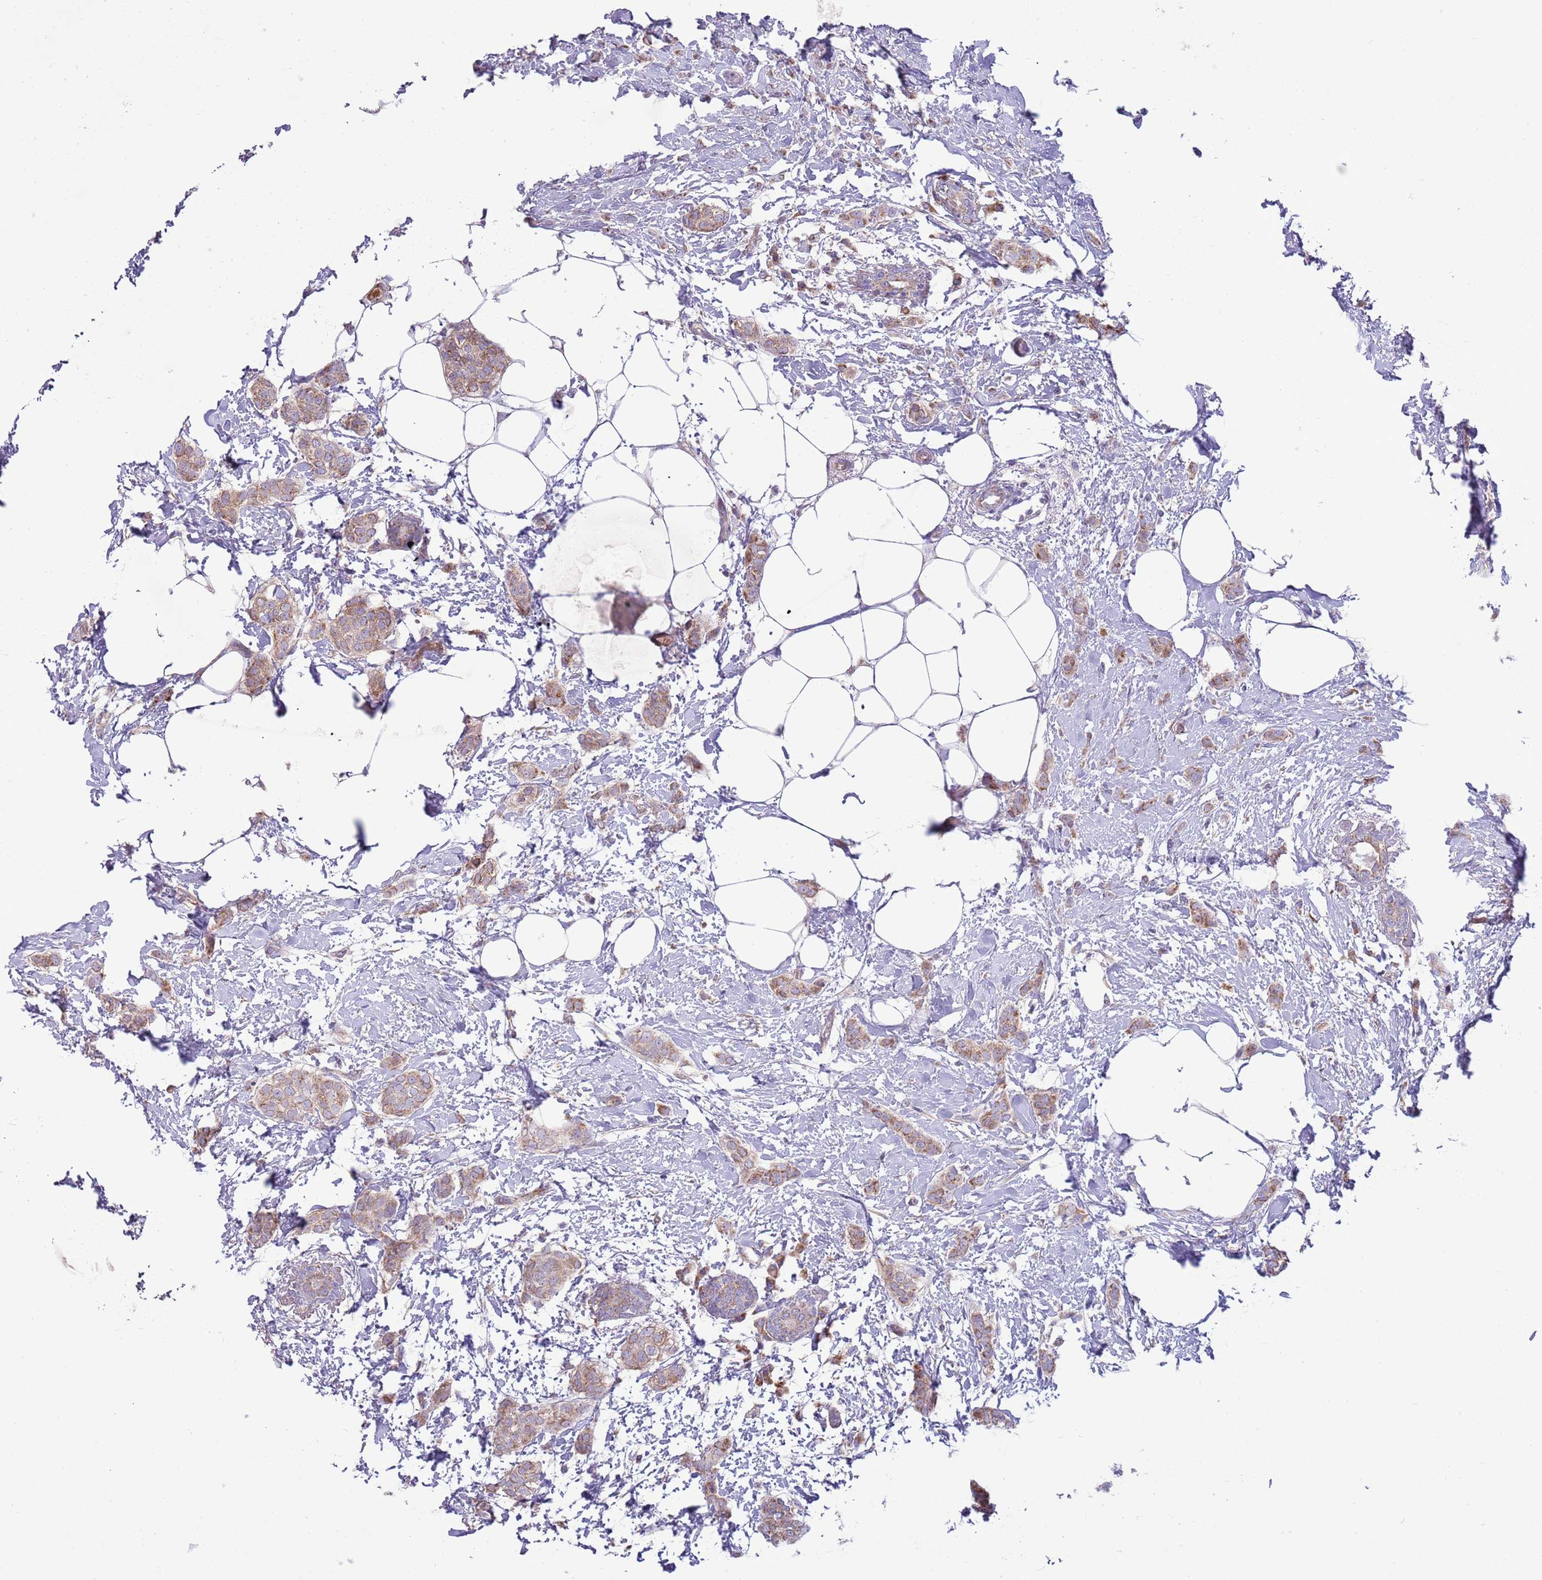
{"staining": {"intensity": "moderate", "quantity": ">75%", "location": "cytoplasmic/membranous"}, "tissue": "breast cancer", "cell_type": "Tumor cells", "image_type": "cancer", "snomed": [{"axis": "morphology", "description": "Duct carcinoma"}, {"axis": "topography", "description": "Breast"}], "caption": "A photomicrograph of human breast cancer (invasive ductal carcinoma) stained for a protein displays moderate cytoplasmic/membranous brown staining in tumor cells.", "gene": "TOMM5", "patient": {"sex": "female", "age": 72}}